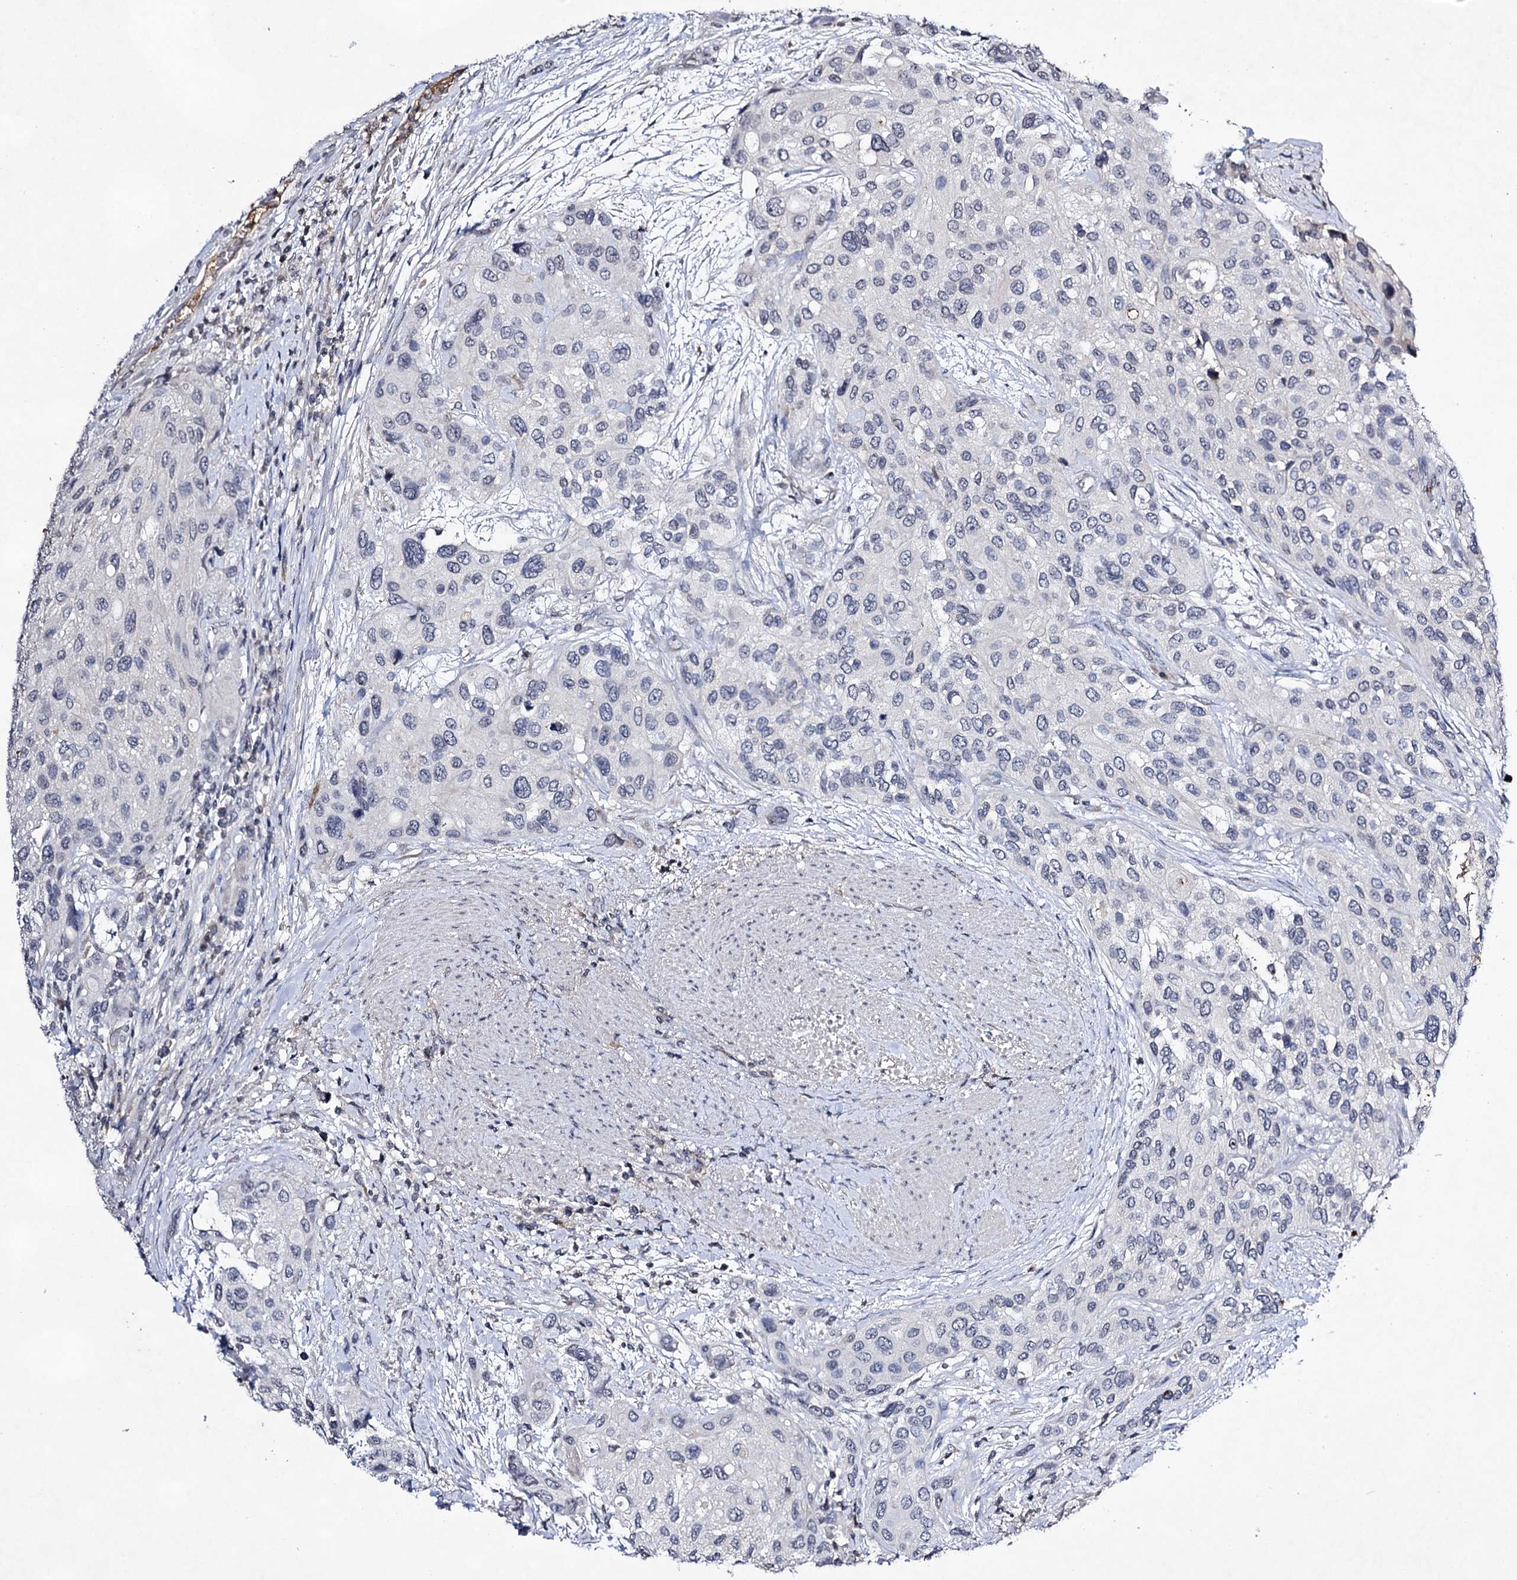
{"staining": {"intensity": "negative", "quantity": "none", "location": "none"}, "tissue": "urothelial cancer", "cell_type": "Tumor cells", "image_type": "cancer", "snomed": [{"axis": "morphology", "description": "Normal tissue, NOS"}, {"axis": "morphology", "description": "Urothelial carcinoma, High grade"}, {"axis": "topography", "description": "Vascular tissue"}, {"axis": "topography", "description": "Urinary bladder"}], "caption": "High power microscopy photomicrograph of an immunohistochemistry (IHC) micrograph of urothelial cancer, revealing no significant staining in tumor cells.", "gene": "PLIN1", "patient": {"sex": "female", "age": 56}}